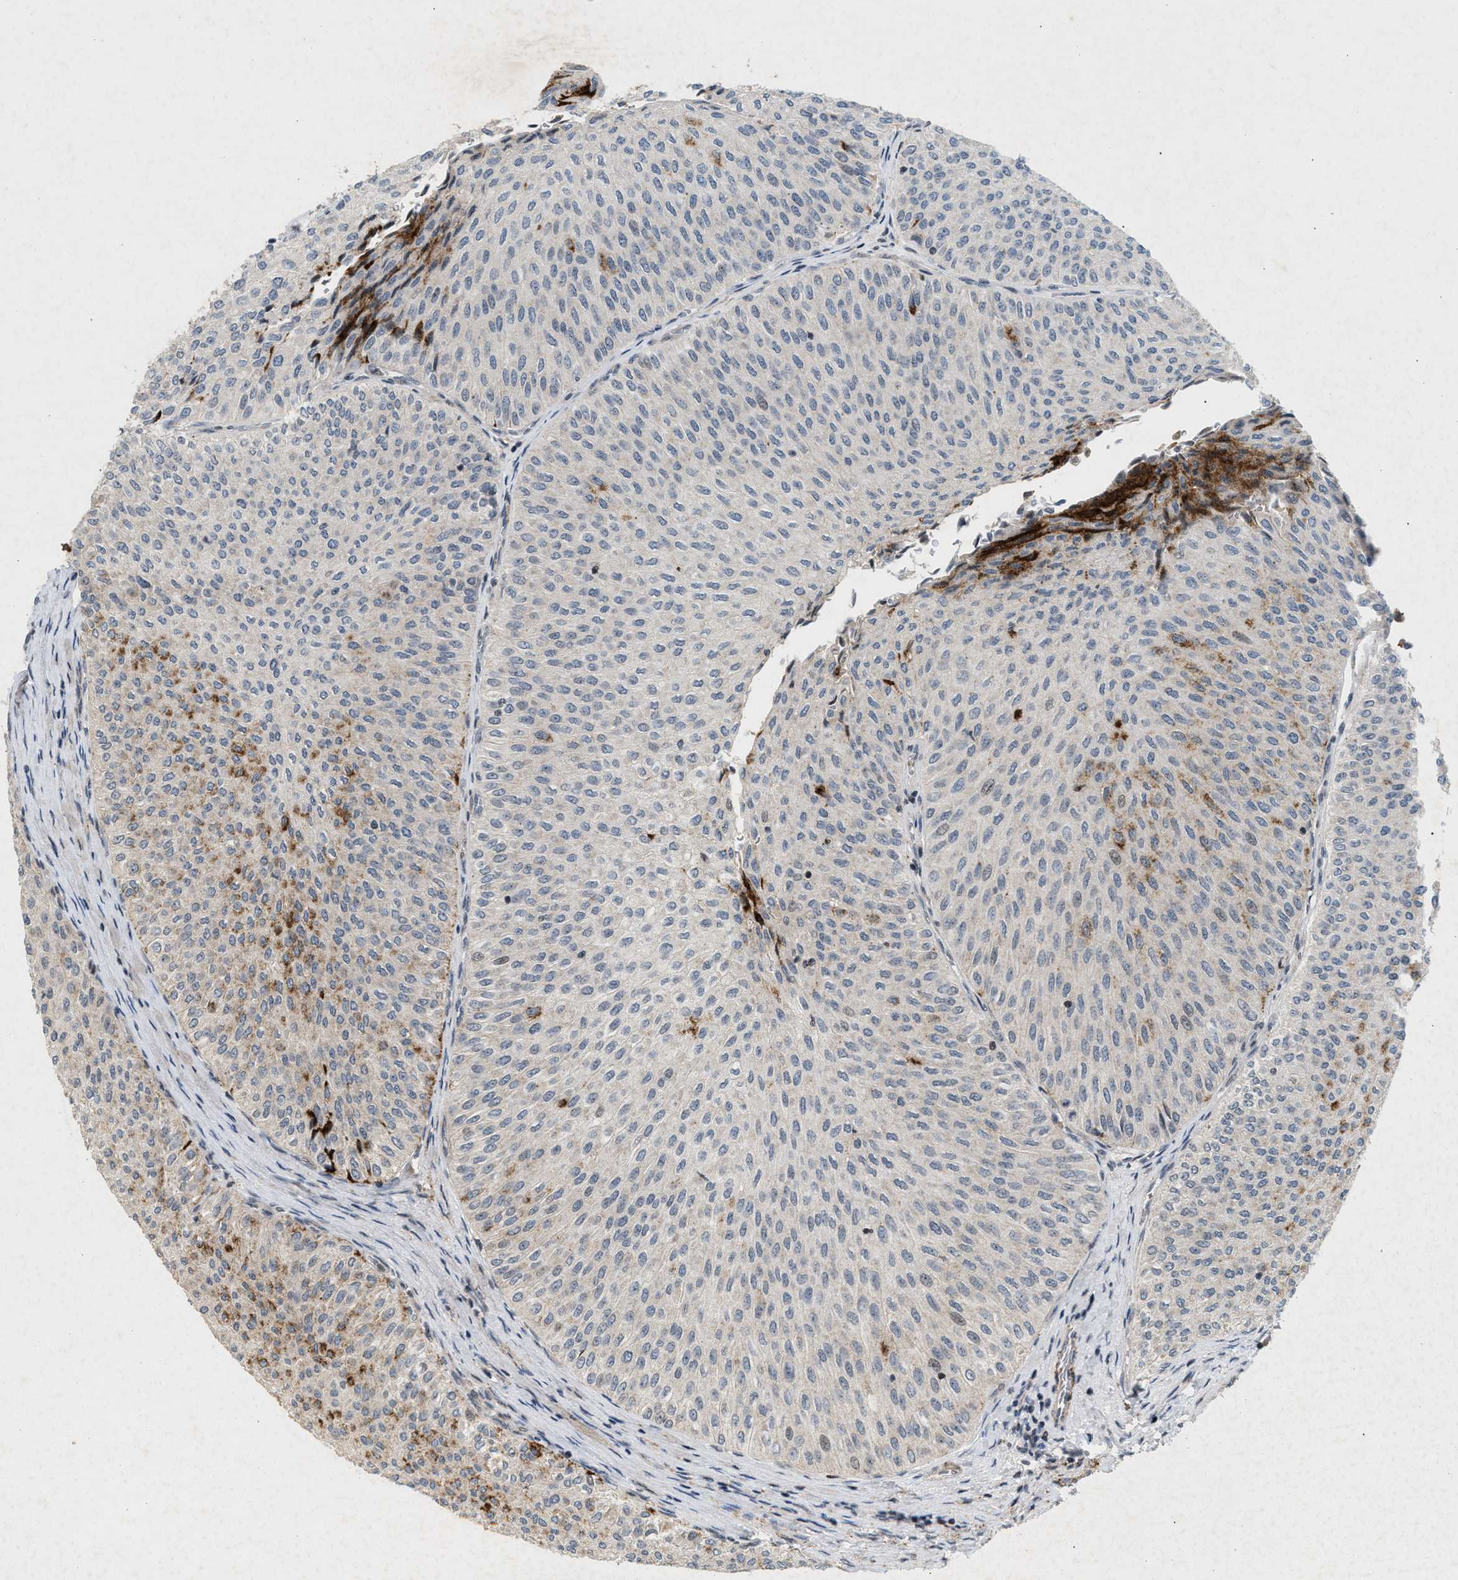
{"staining": {"intensity": "strong", "quantity": "<25%", "location": "cytoplasmic/membranous"}, "tissue": "urothelial cancer", "cell_type": "Tumor cells", "image_type": "cancer", "snomed": [{"axis": "morphology", "description": "Urothelial carcinoma, Low grade"}, {"axis": "topography", "description": "Urinary bladder"}], "caption": "This photomicrograph shows IHC staining of urothelial carcinoma (low-grade), with medium strong cytoplasmic/membranous expression in about <25% of tumor cells.", "gene": "ZPR1", "patient": {"sex": "male", "age": 78}}